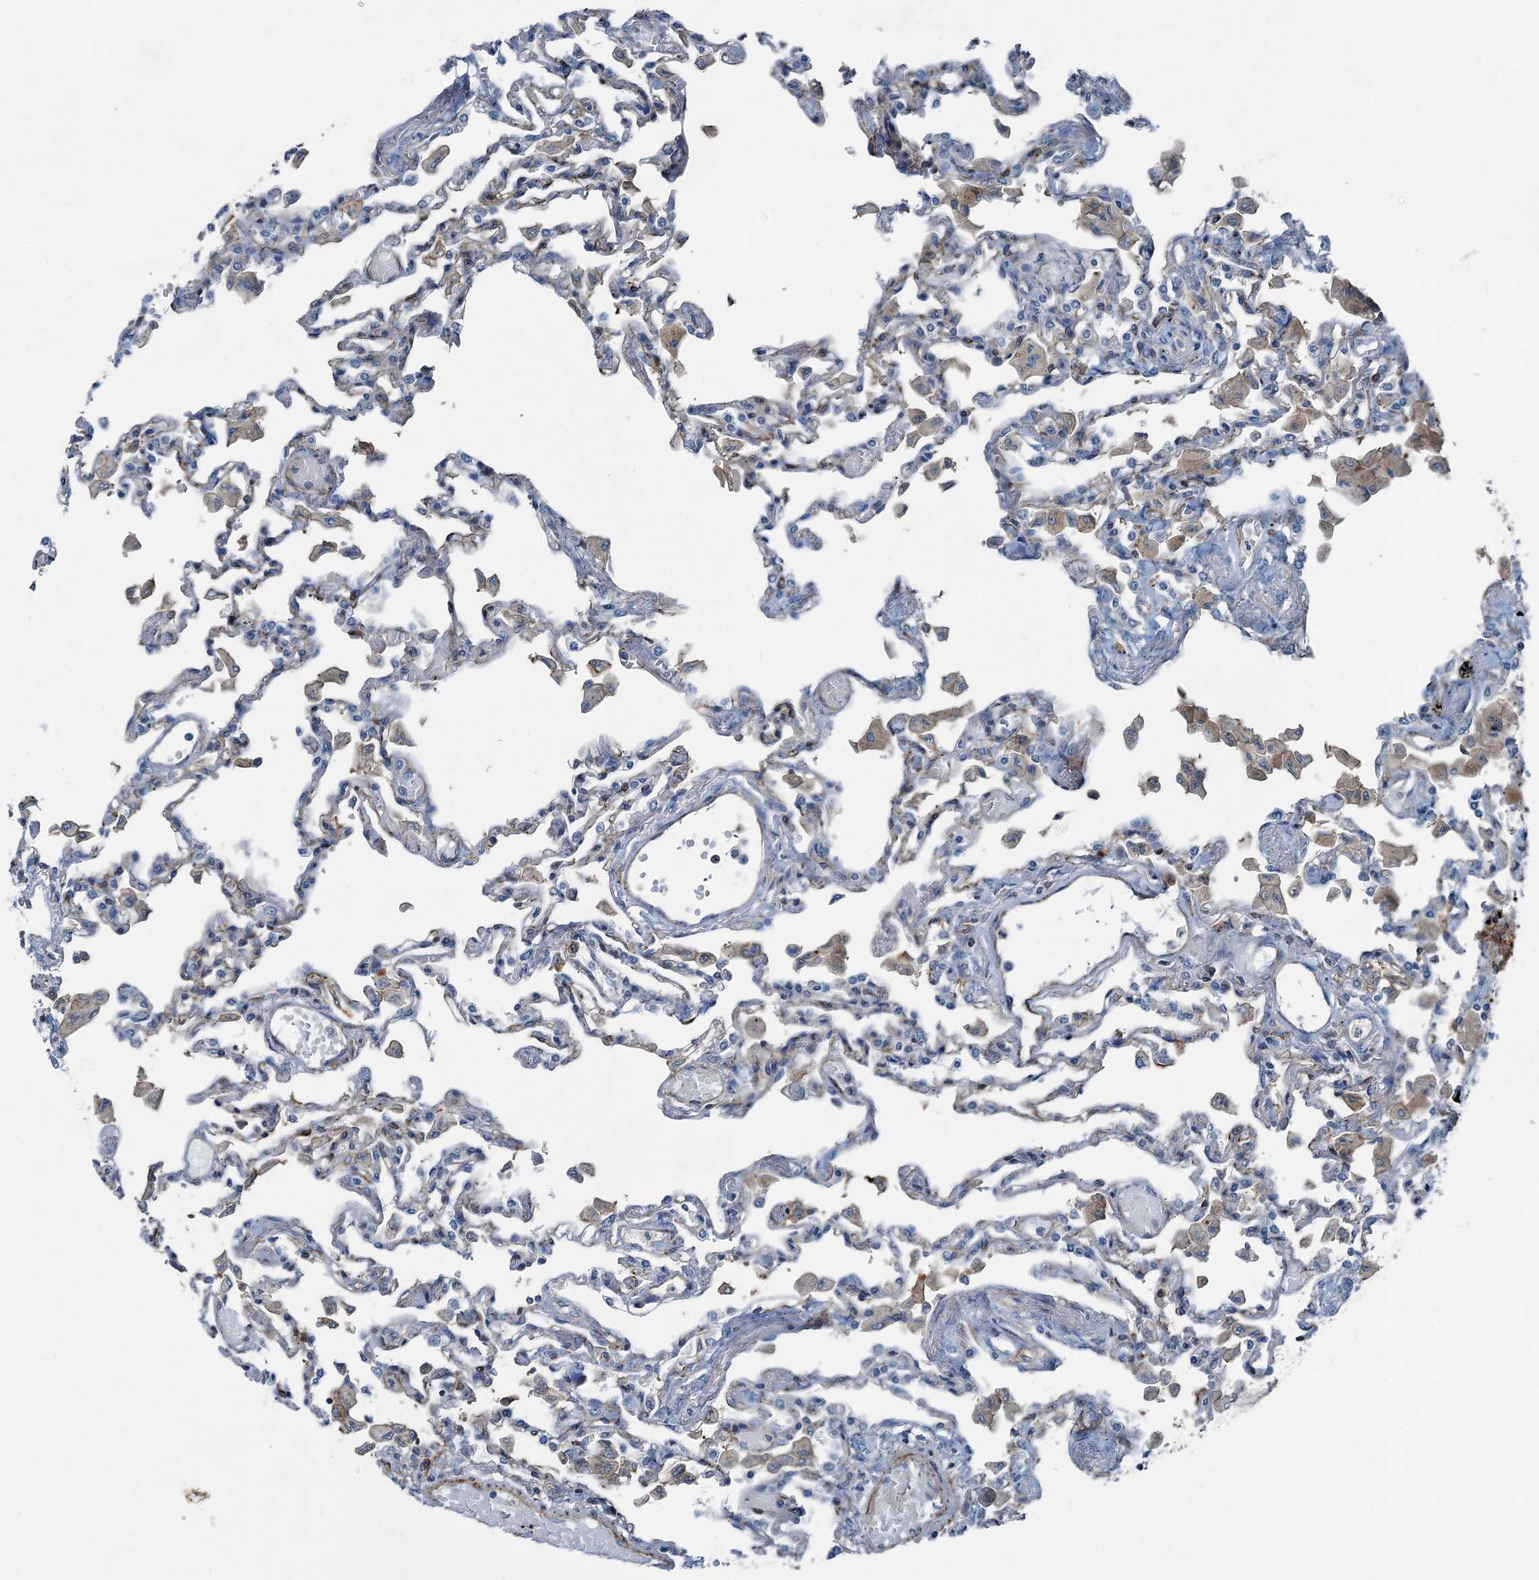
{"staining": {"intensity": "moderate", "quantity": "<25%", "location": "cytoplasmic/membranous"}, "tissue": "lung", "cell_type": "Alveolar cells", "image_type": "normal", "snomed": [{"axis": "morphology", "description": "Normal tissue, NOS"}, {"axis": "topography", "description": "Bronchus"}, {"axis": "topography", "description": "Lung"}], "caption": "Moderate cytoplasmic/membranous protein staining is present in about <25% of alveolar cells in lung.", "gene": "AXL", "patient": {"sex": "female", "age": 49}}